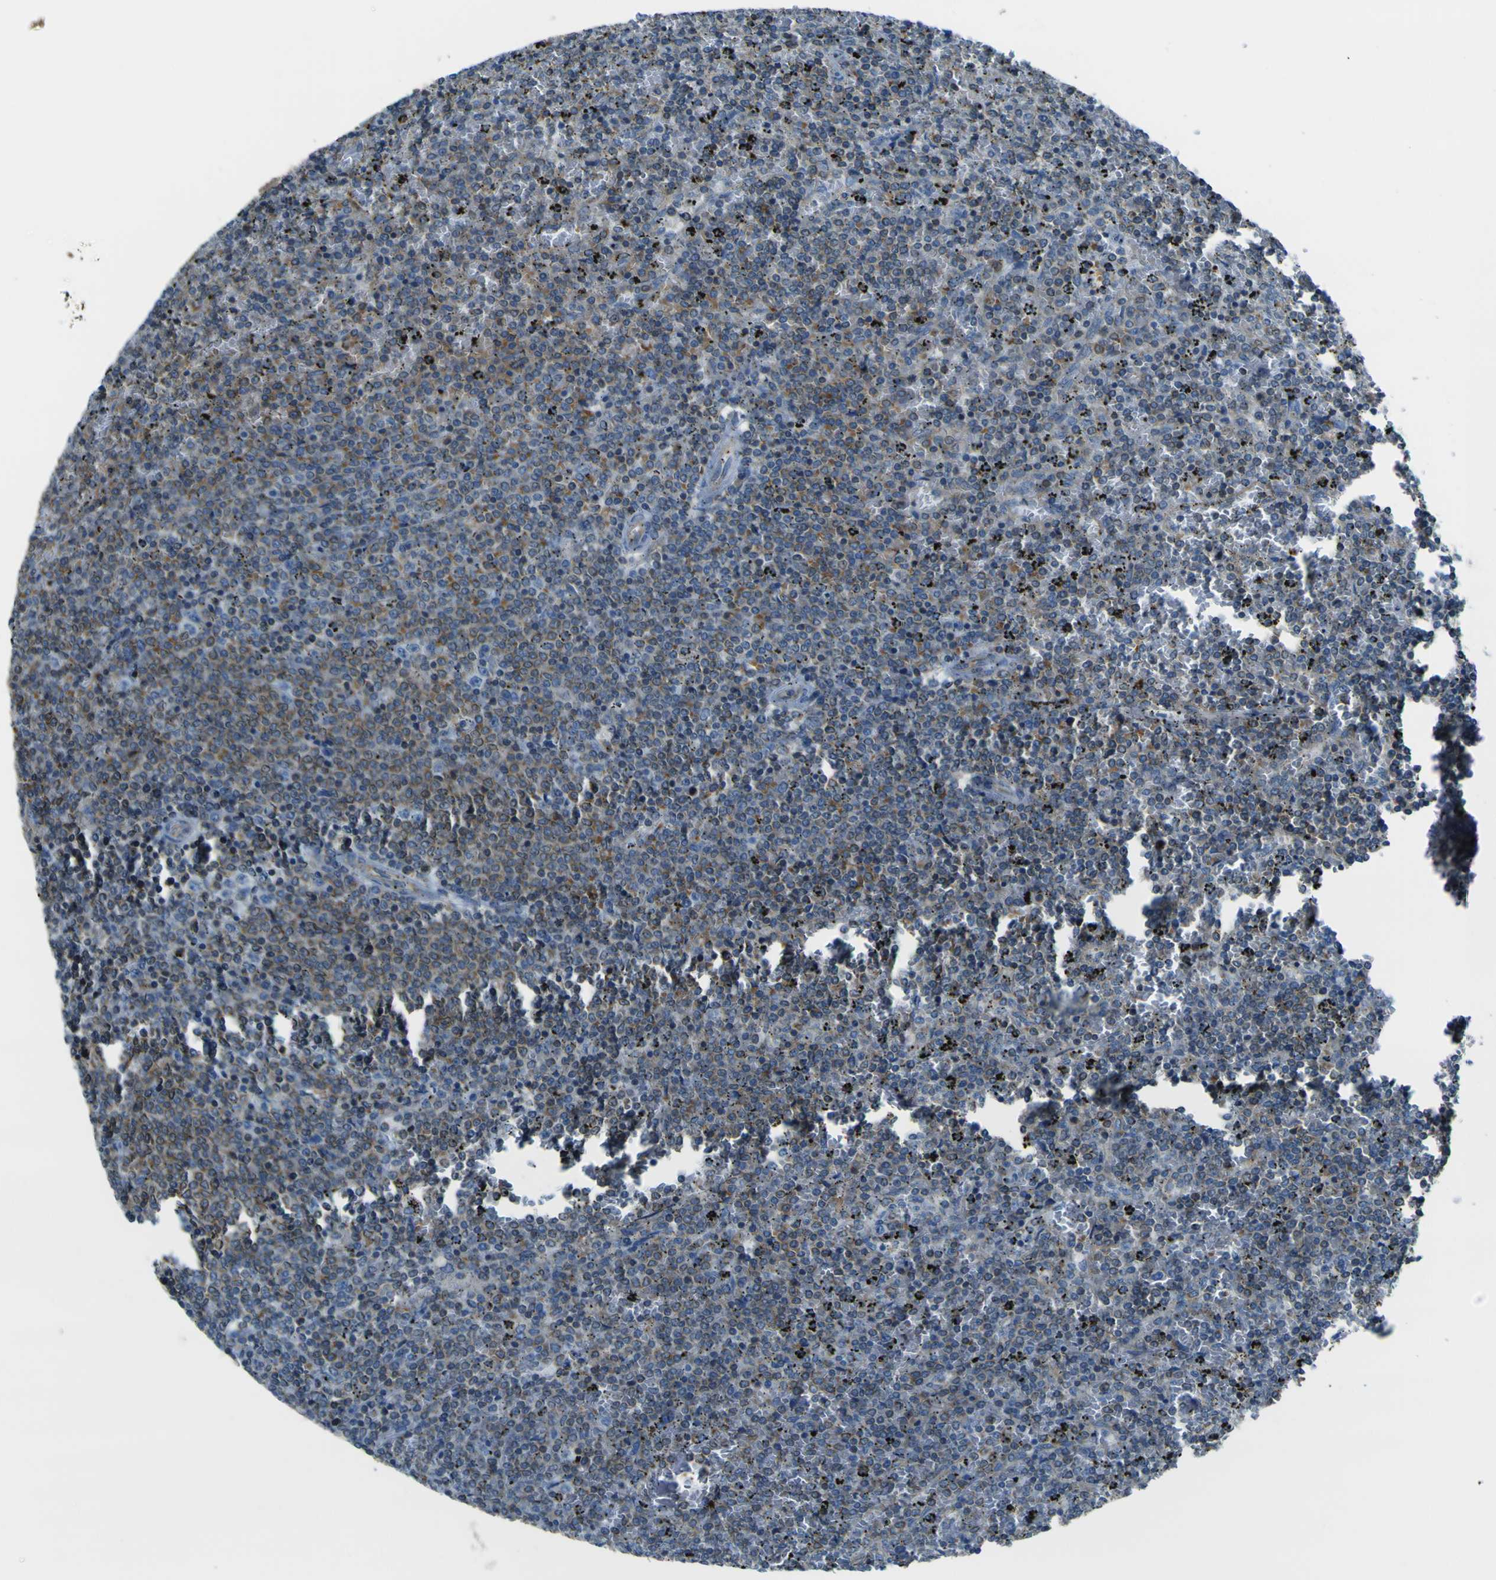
{"staining": {"intensity": "weak", "quantity": ">75%", "location": "cytoplasmic/membranous"}, "tissue": "lymphoma", "cell_type": "Tumor cells", "image_type": "cancer", "snomed": [{"axis": "morphology", "description": "Malignant lymphoma, non-Hodgkin's type, Low grade"}, {"axis": "topography", "description": "Spleen"}], "caption": "There is low levels of weak cytoplasmic/membranous positivity in tumor cells of lymphoma, as demonstrated by immunohistochemical staining (brown color).", "gene": "STIM1", "patient": {"sex": "female", "age": 77}}